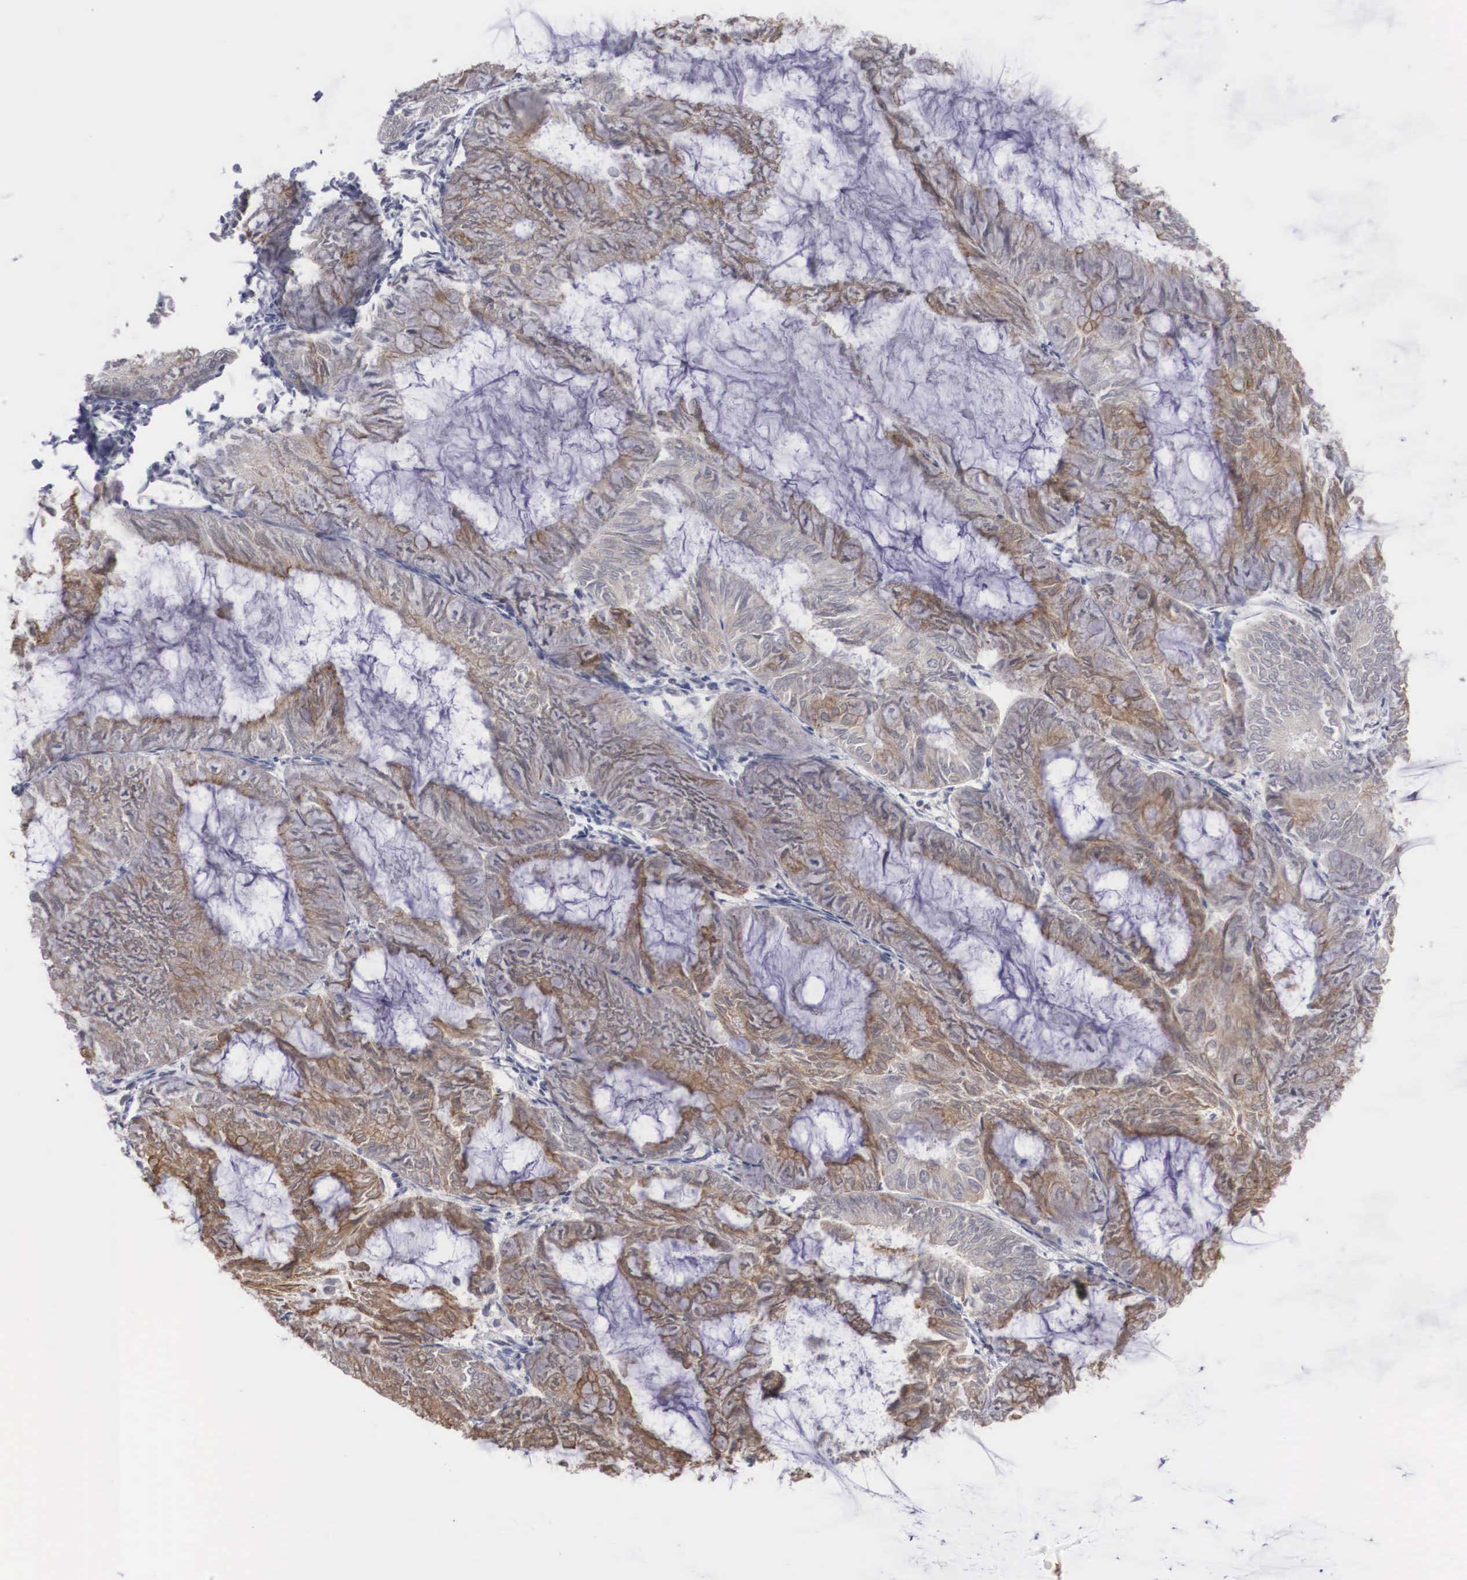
{"staining": {"intensity": "weak", "quantity": "25%-75%", "location": "cytoplasmic/membranous"}, "tissue": "endometrial cancer", "cell_type": "Tumor cells", "image_type": "cancer", "snomed": [{"axis": "morphology", "description": "Adenocarcinoma, NOS"}, {"axis": "topography", "description": "Endometrium"}], "caption": "Adenocarcinoma (endometrial) stained for a protein (brown) exhibits weak cytoplasmic/membranous positive positivity in about 25%-75% of tumor cells.", "gene": "WDR89", "patient": {"sex": "female", "age": 59}}